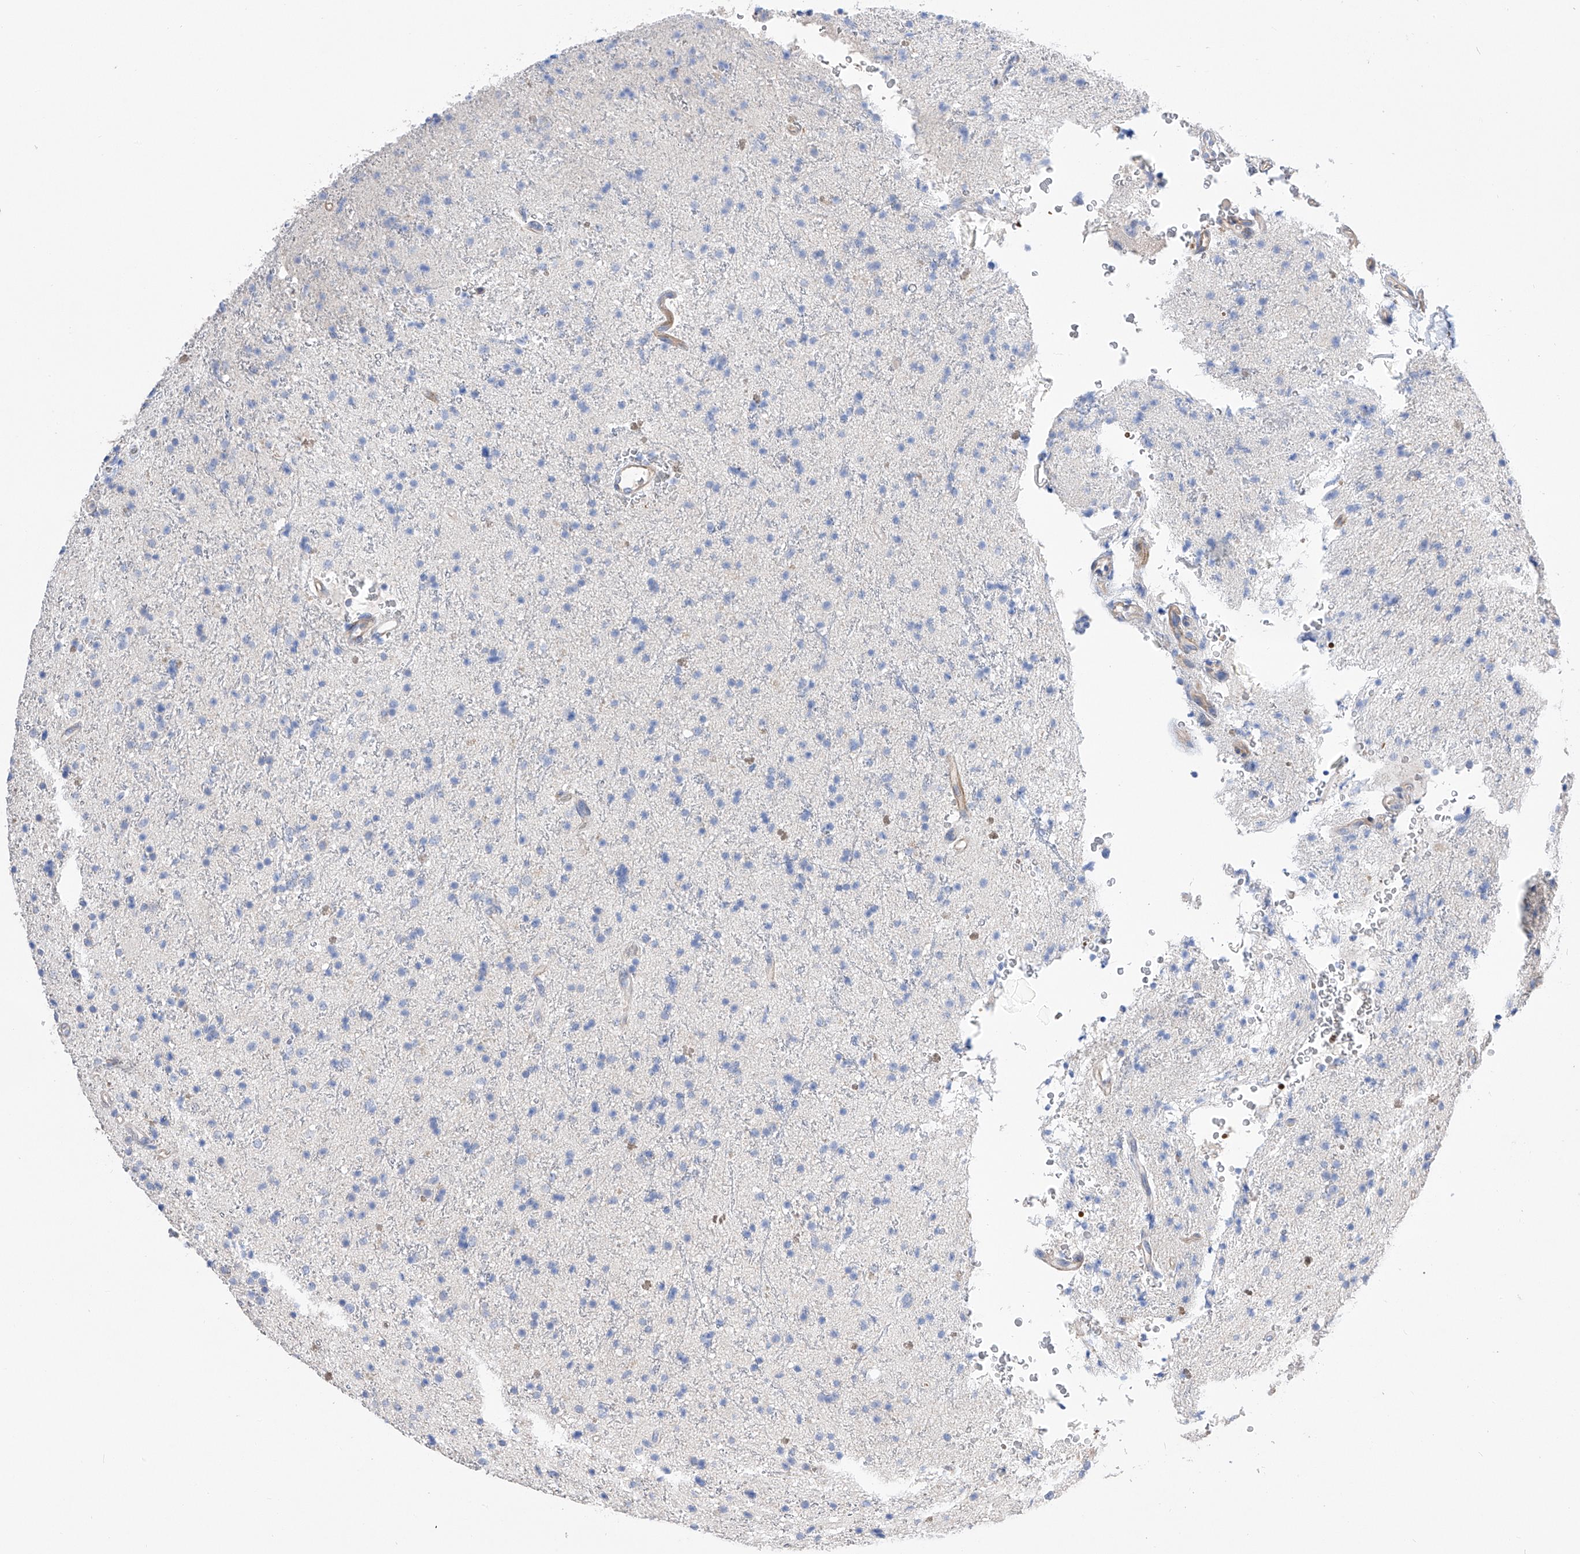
{"staining": {"intensity": "negative", "quantity": "none", "location": "none"}, "tissue": "glioma", "cell_type": "Tumor cells", "image_type": "cancer", "snomed": [{"axis": "morphology", "description": "Glioma, malignant, High grade"}, {"axis": "topography", "description": "Brain"}], "caption": "There is no significant staining in tumor cells of glioma. The staining is performed using DAB (3,3'-diaminobenzidine) brown chromogen with nuclei counter-stained in using hematoxylin.", "gene": "NFATC4", "patient": {"sex": "male", "age": 34}}